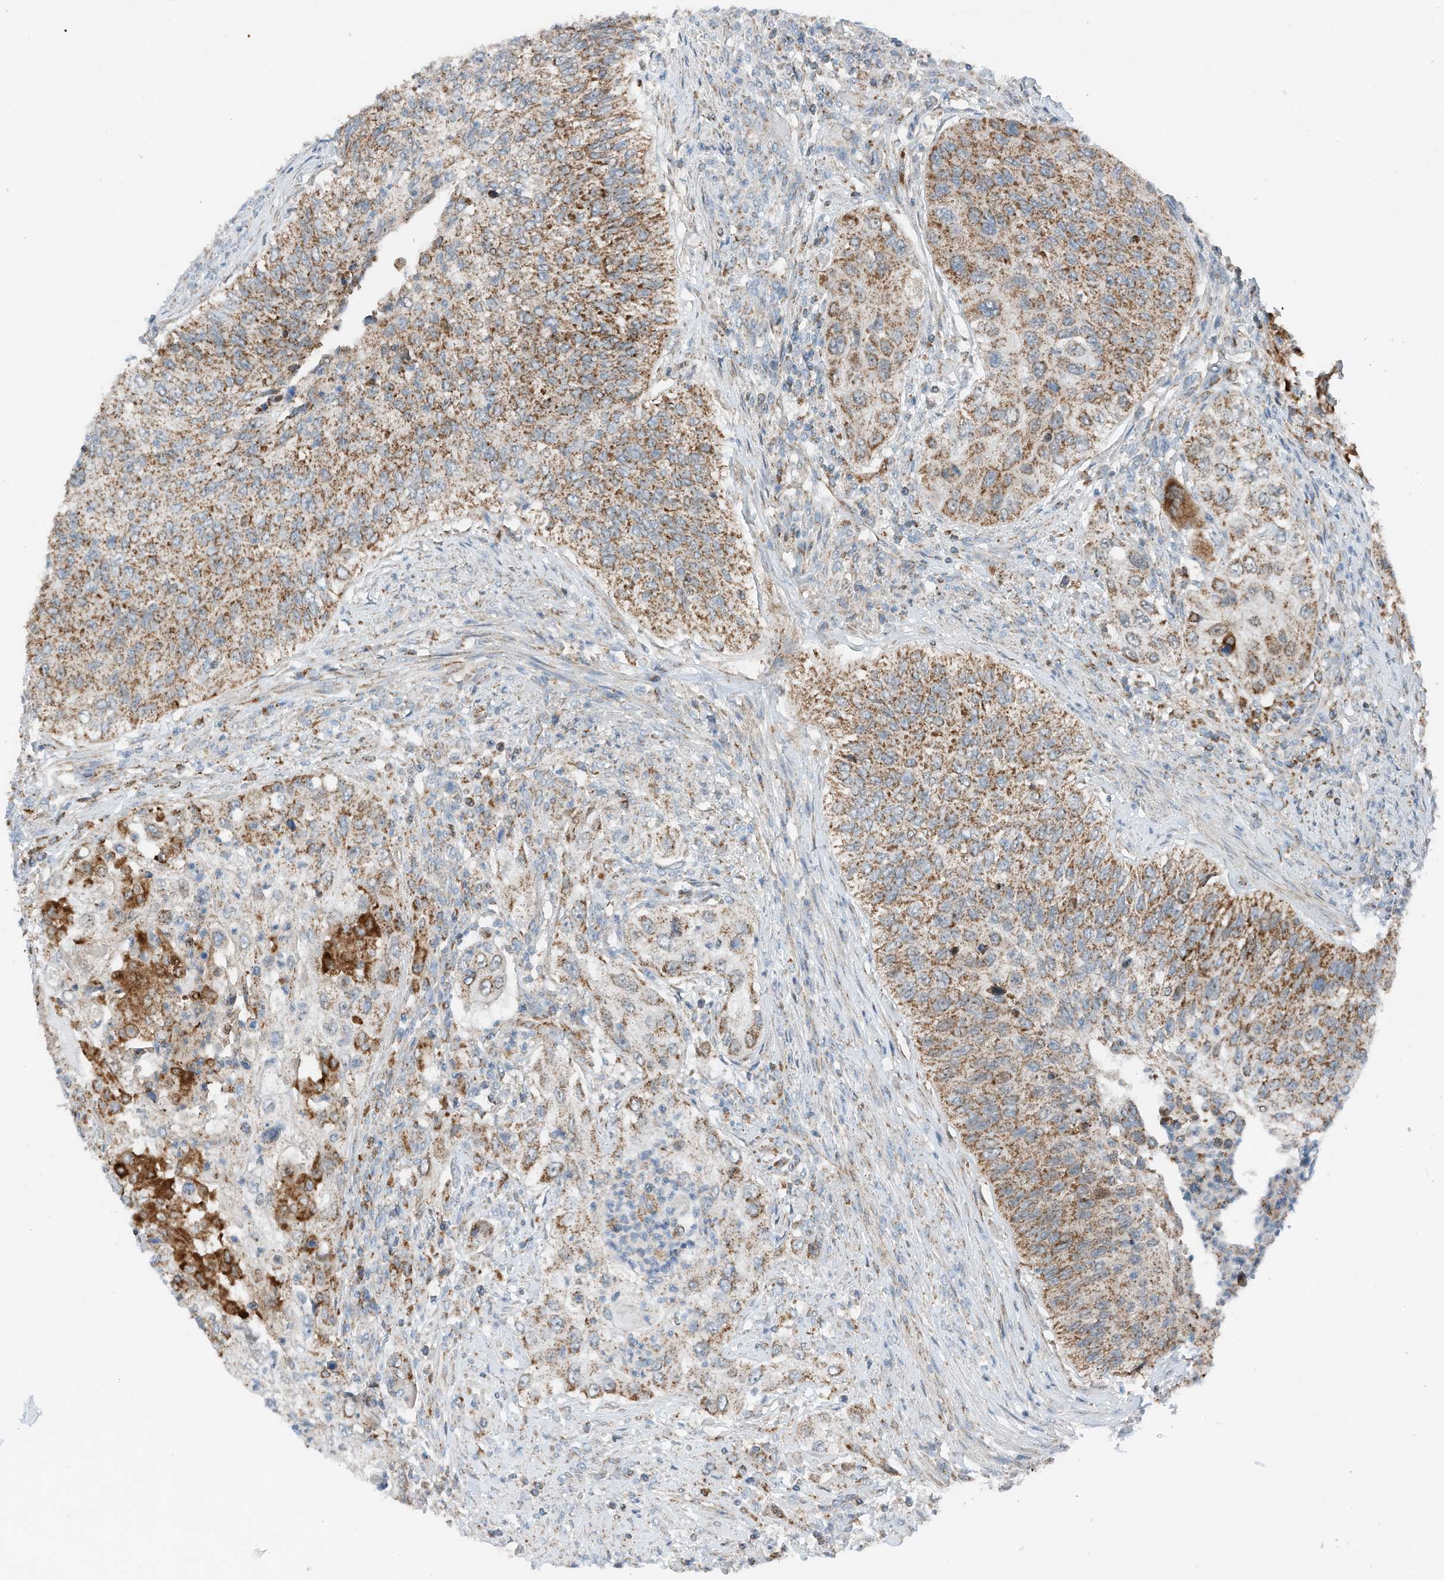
{"staining": {"intensity": "moderate", "quantity": "25%-75%", "location": "cytoplasmic/membranous"}, "tissue": "urothelial cancer", "cell_type": "Tumor cells", "image_type": "cancer", "snomed": [{"axis": "morphology", "description": "Urothelial carcinoma, High grade"}, {"axis": "topography", "description": "Urinary bladder"}], "caption": "A photomicrograph of human urothelial cancer stained for a protein exhibits moderate cytoplasmic/membranous brown staining in tumor cells. (brown staining indicates protein expression, while blue staining denotes nuclei).", "gene": "RMND1", "patient": {"sex": "female", "age": 60}}